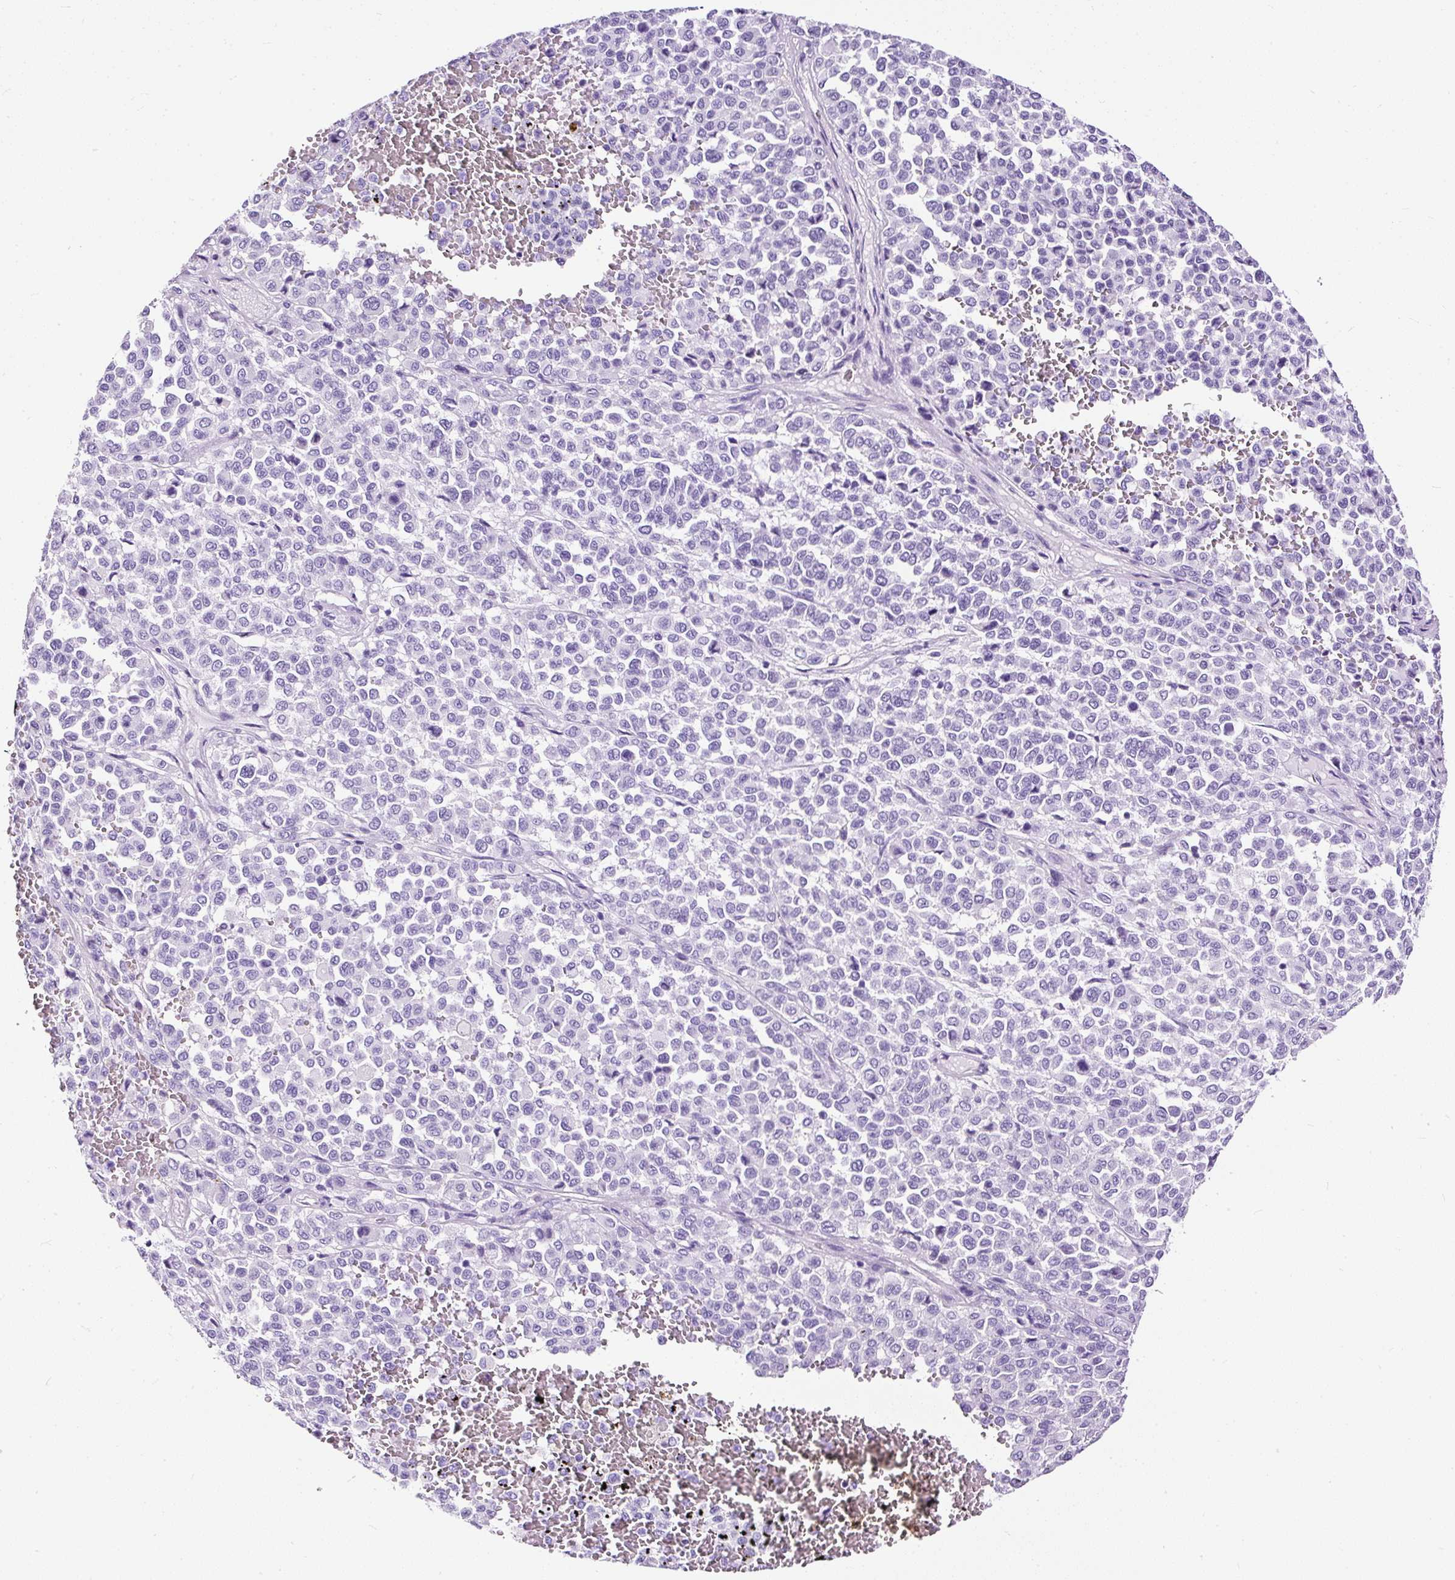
{"staining": {"intensity": "negative", "quantity": "none", "location": "none"}, "tissue": "melanoma", "cell_type": "Tumor cells", "image_type": "cancer", "snomed": [{"axis": "morphology", "description": "Malignant melanoma, Metastatic site"}, {"axis": "topography", "description": "Pancreas"}], "caption": "This is a image of immunohistochemistry staining of melanoma, which shows no expression in tumor cells.", "gene": "NTS", "patient": {"sex": "female", "age": 30}}